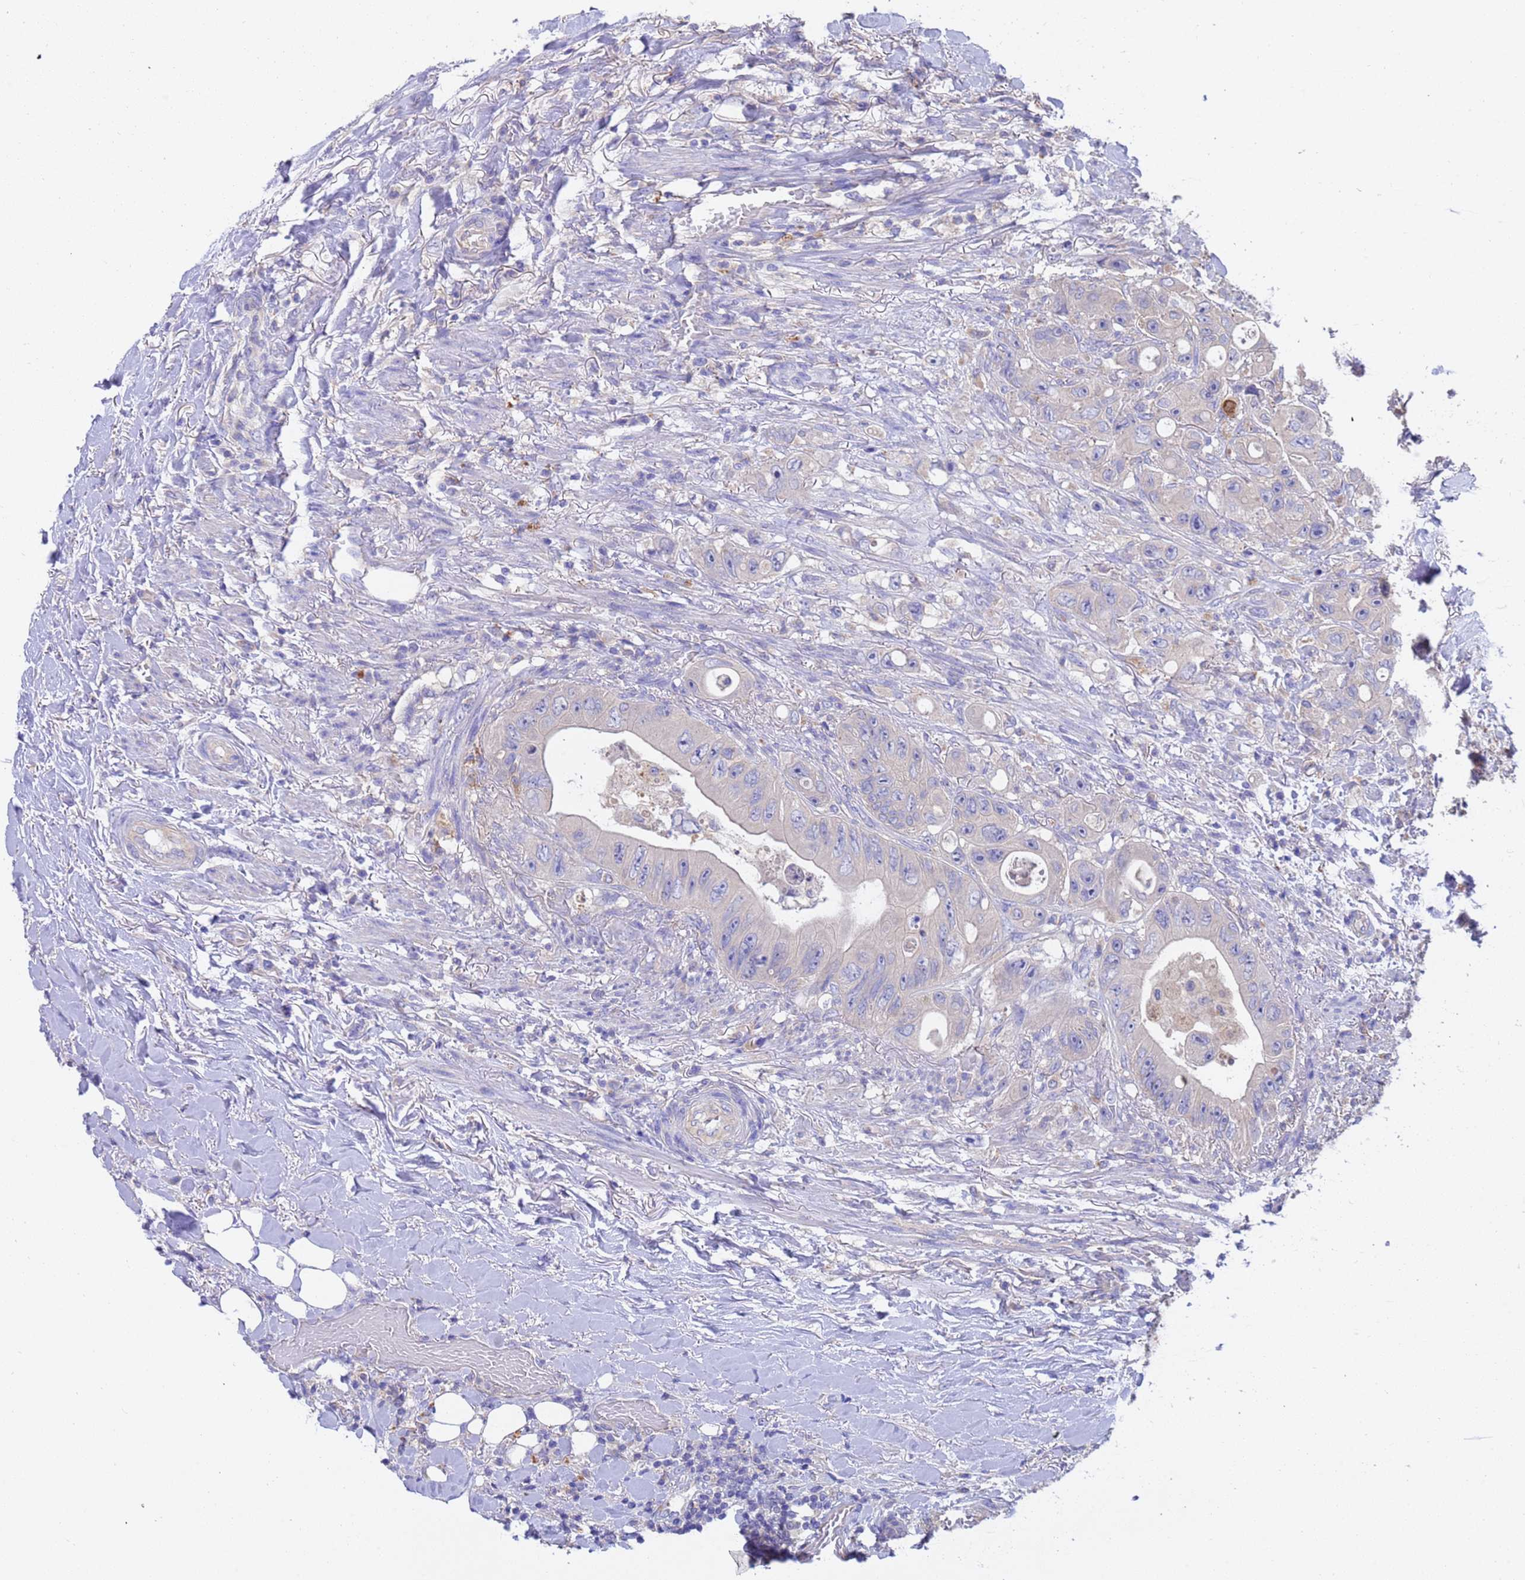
{"staining": {"intensity": "negative", "quantity": "none", "location": "none"}, "tissue": "colorectal cancer", "cell_type": "Tumor cells", "image_type": "cancer", "snomed": [{"axis": "morphology", "description": "Adenocarcinoma, NOS"}, {"axis": "topography", "description": "Colon"}], "caption": "Tumor cells show no significant protein positivity in colorectal cancer (adenocarcinoma).", "gene": "SRL", "patient": {"sex": "female", "age": 46}}